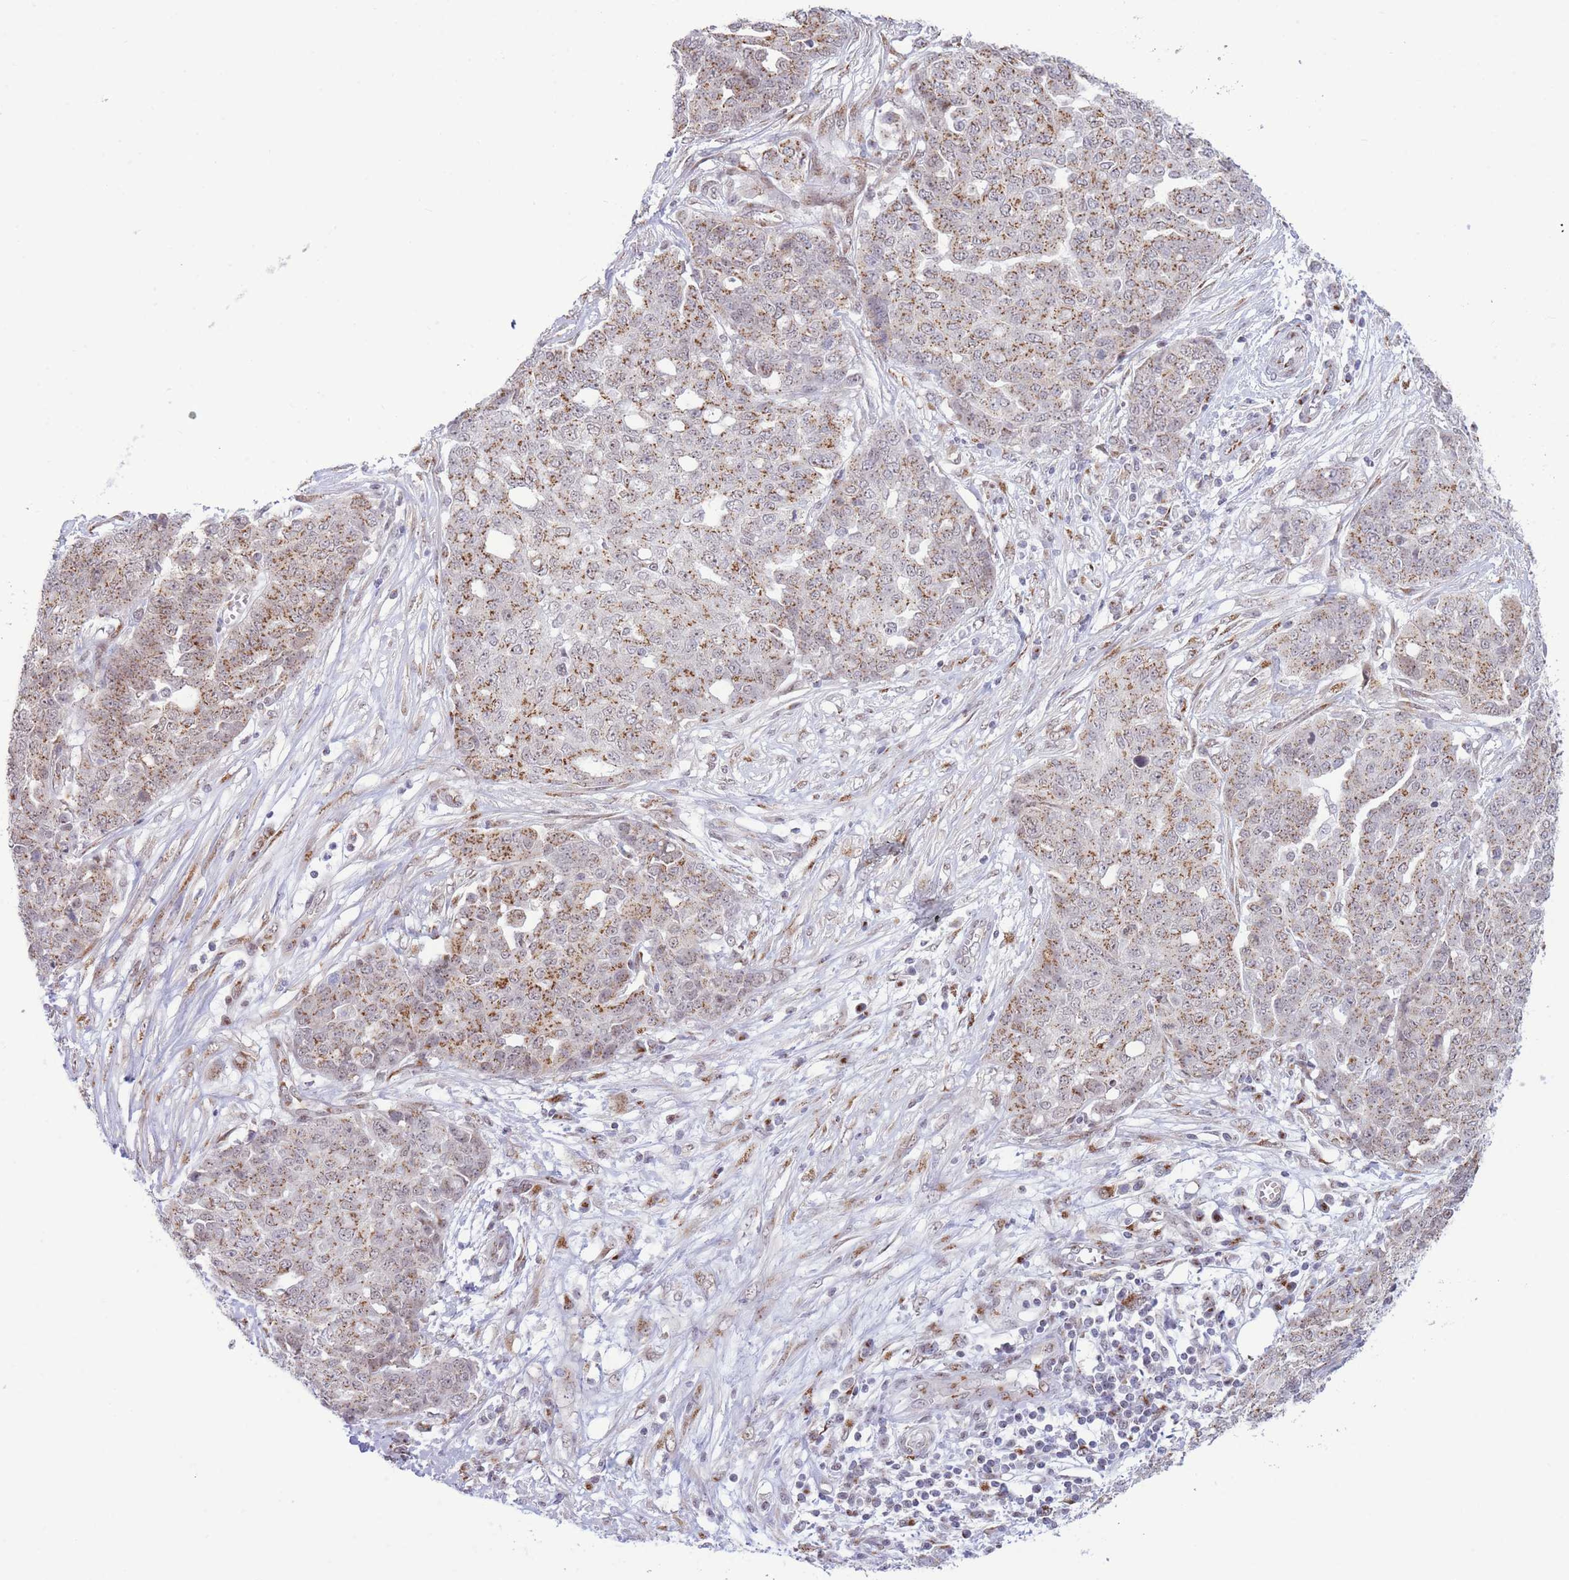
{"staining": {"intensity": "moderate", "quantity": ">75%", "location": "cytoplasmic/membranous,nuclear"}, "tissue": "ovarian cancer", "cell_type": "Tumor cells", "image_type": "cancer", "snomed": [{"axis": "morphology", "description": "Cystadenocarcinoma, serous, NOS"}, {"axis": "topography", "description": "Soft tissue"}, {"axis": "topography", "description": "Ovary"}], "caption": "High-power microscopy captured an immunohistochemistry (IHC) image of serous cystadenocarcinoma (ovarian), revealing moderate cytoplasmic/membranous and nuclear positivity in about >75% of tumor cells.", "gene": "INO80C", "patient": {"sex": "female", "age": 57}}